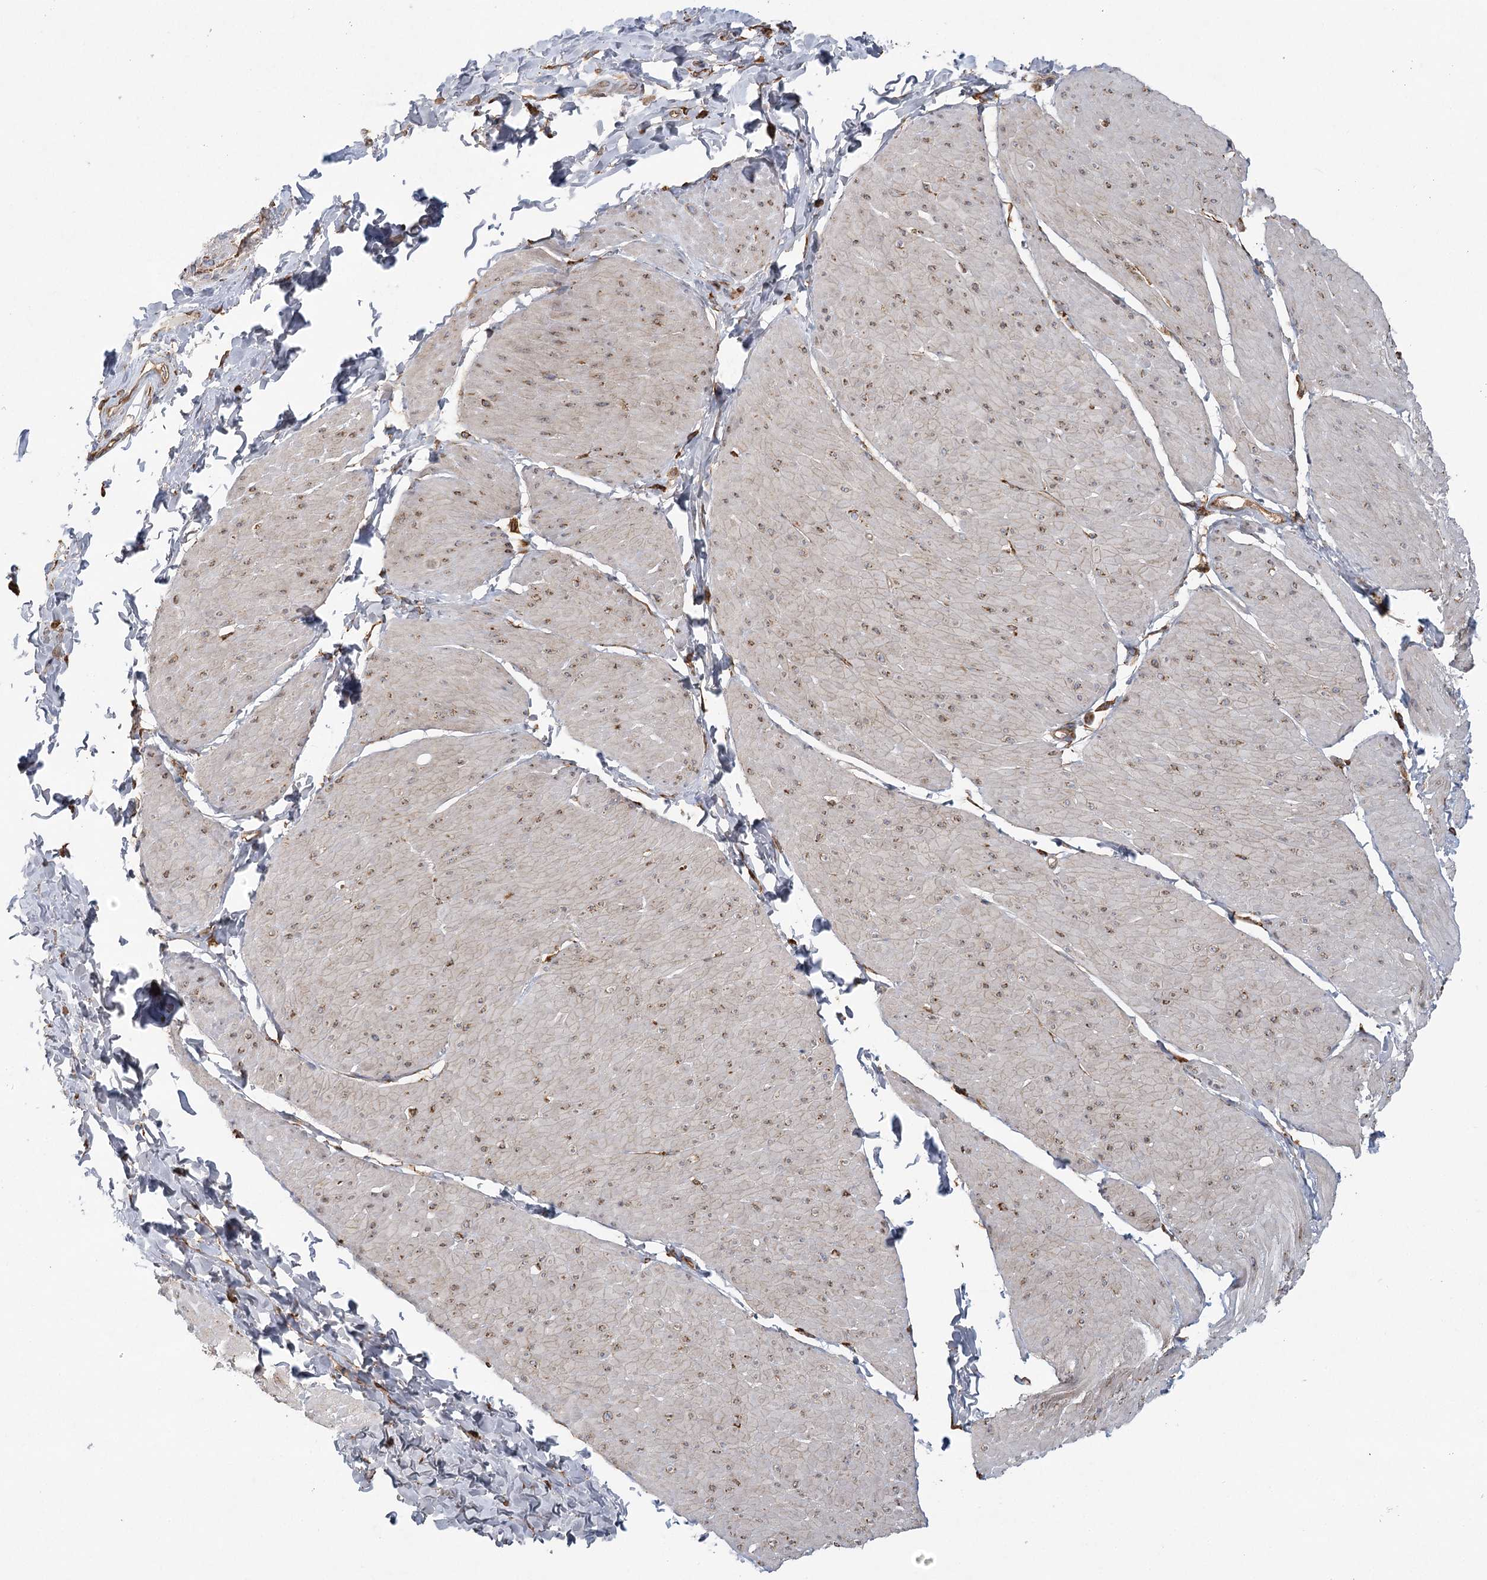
{"staining": {"intensity": "moderate", "quantity": ">75%", "location": "cytoplasmic/membranous"}, "tissue": "smooth muscle", "cell_type": "Smooth muscle cells", "image_type": "normal", "snomed": [{"axis": "morphology", "description": "Urothelial carcinoma, High grade"}, {"axis": "topography", "description": "Urinary bladder"}], "caption": "A brown stain shows moderate cytoplasmic/membranous staining of a protein in smooth muscle cells of unremarkable smooth muscle.", "gene": "ACAP2", "patient": {"sex": "male", "age": 46}}